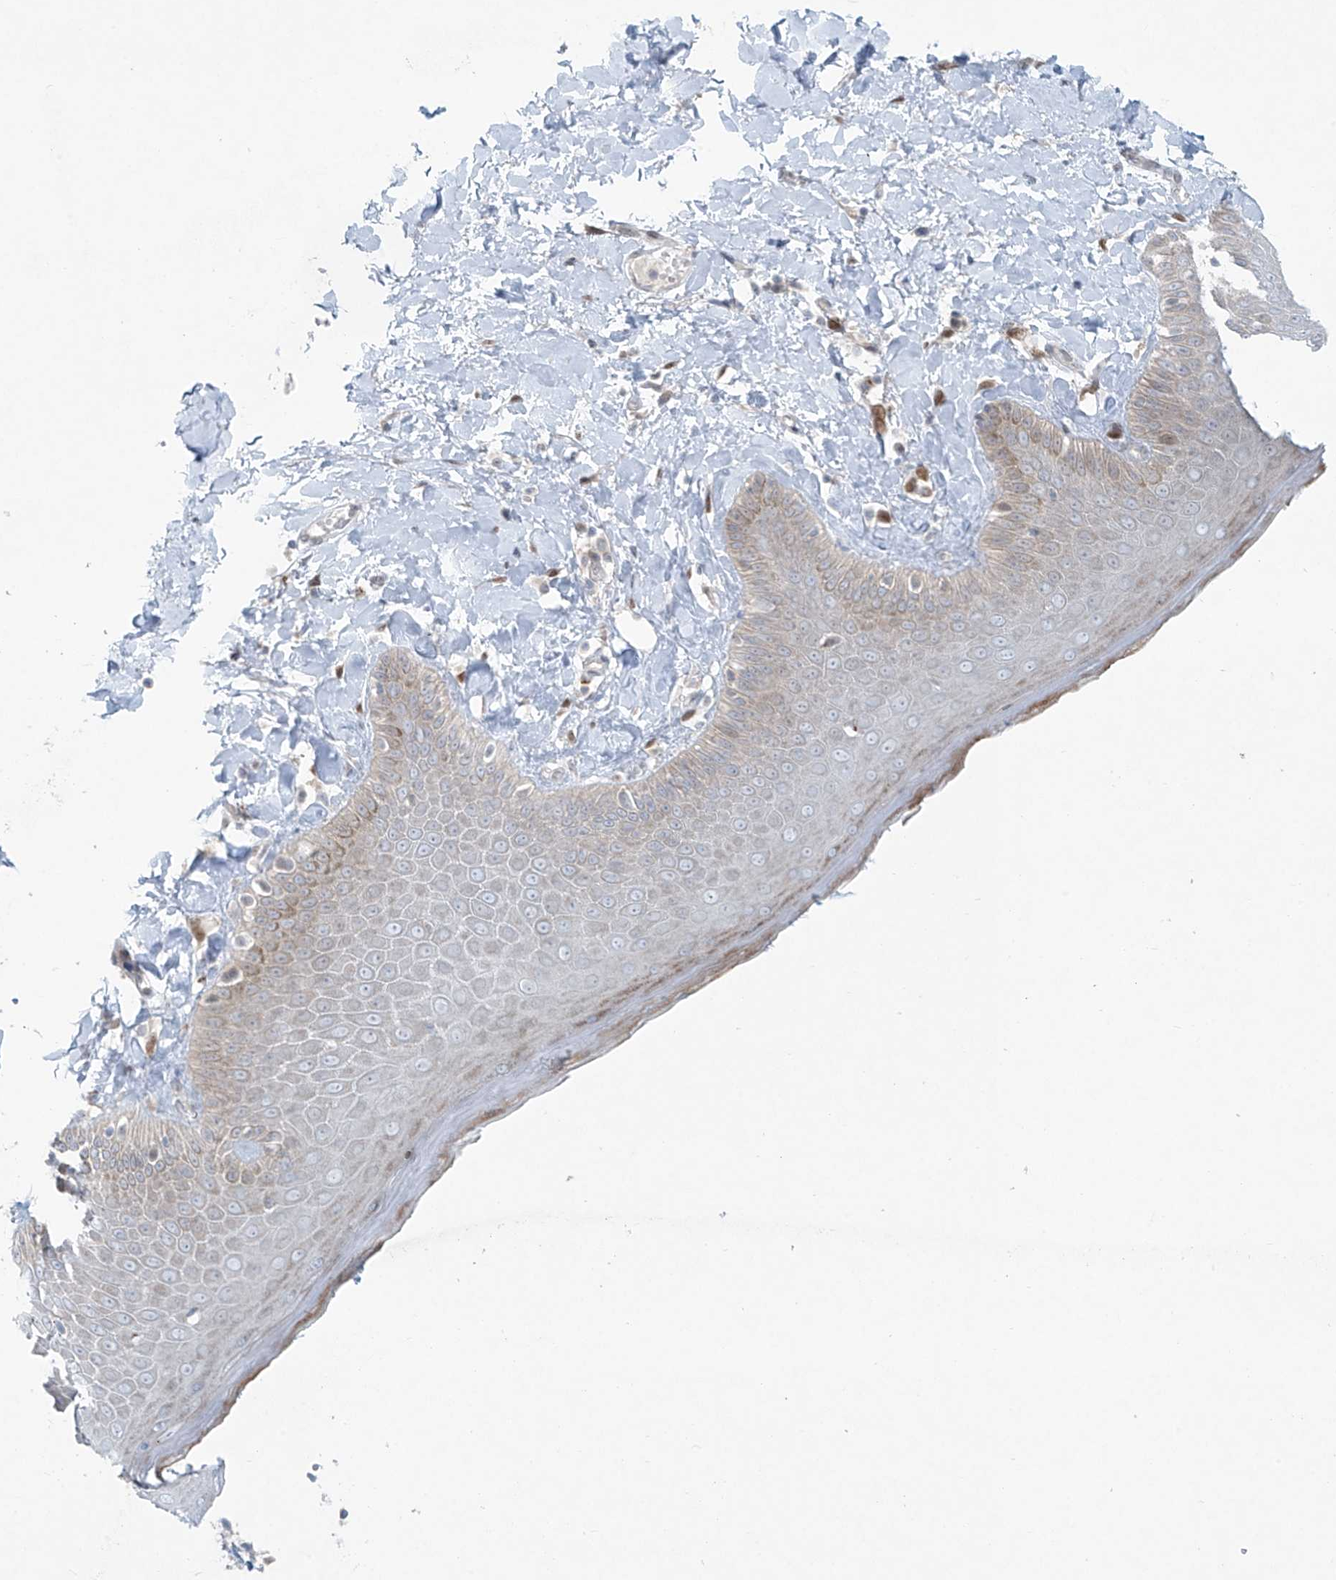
{"staining": {"intensity": "weak", "quantity": "<25%", "location": "cytoplasmic/membranous"}, "tissue": "skin", "cell_type": "Epidermal cells", "image_type": "normal", "snomed": [{"axis": "morphology", "description": "Normal tissue, NOS"}, {"axis": "topography", "description": "Anal"}], "caption": "DAB (3,3'-diaminobenzidine) immunohistochemical staining of benign human skin demonstrates no significant expression in epidermal cells. (DAB IHC with hematoxylin counter stain).", "gene": "PPAT", "patient": {"sex": "male", "age": 69}}